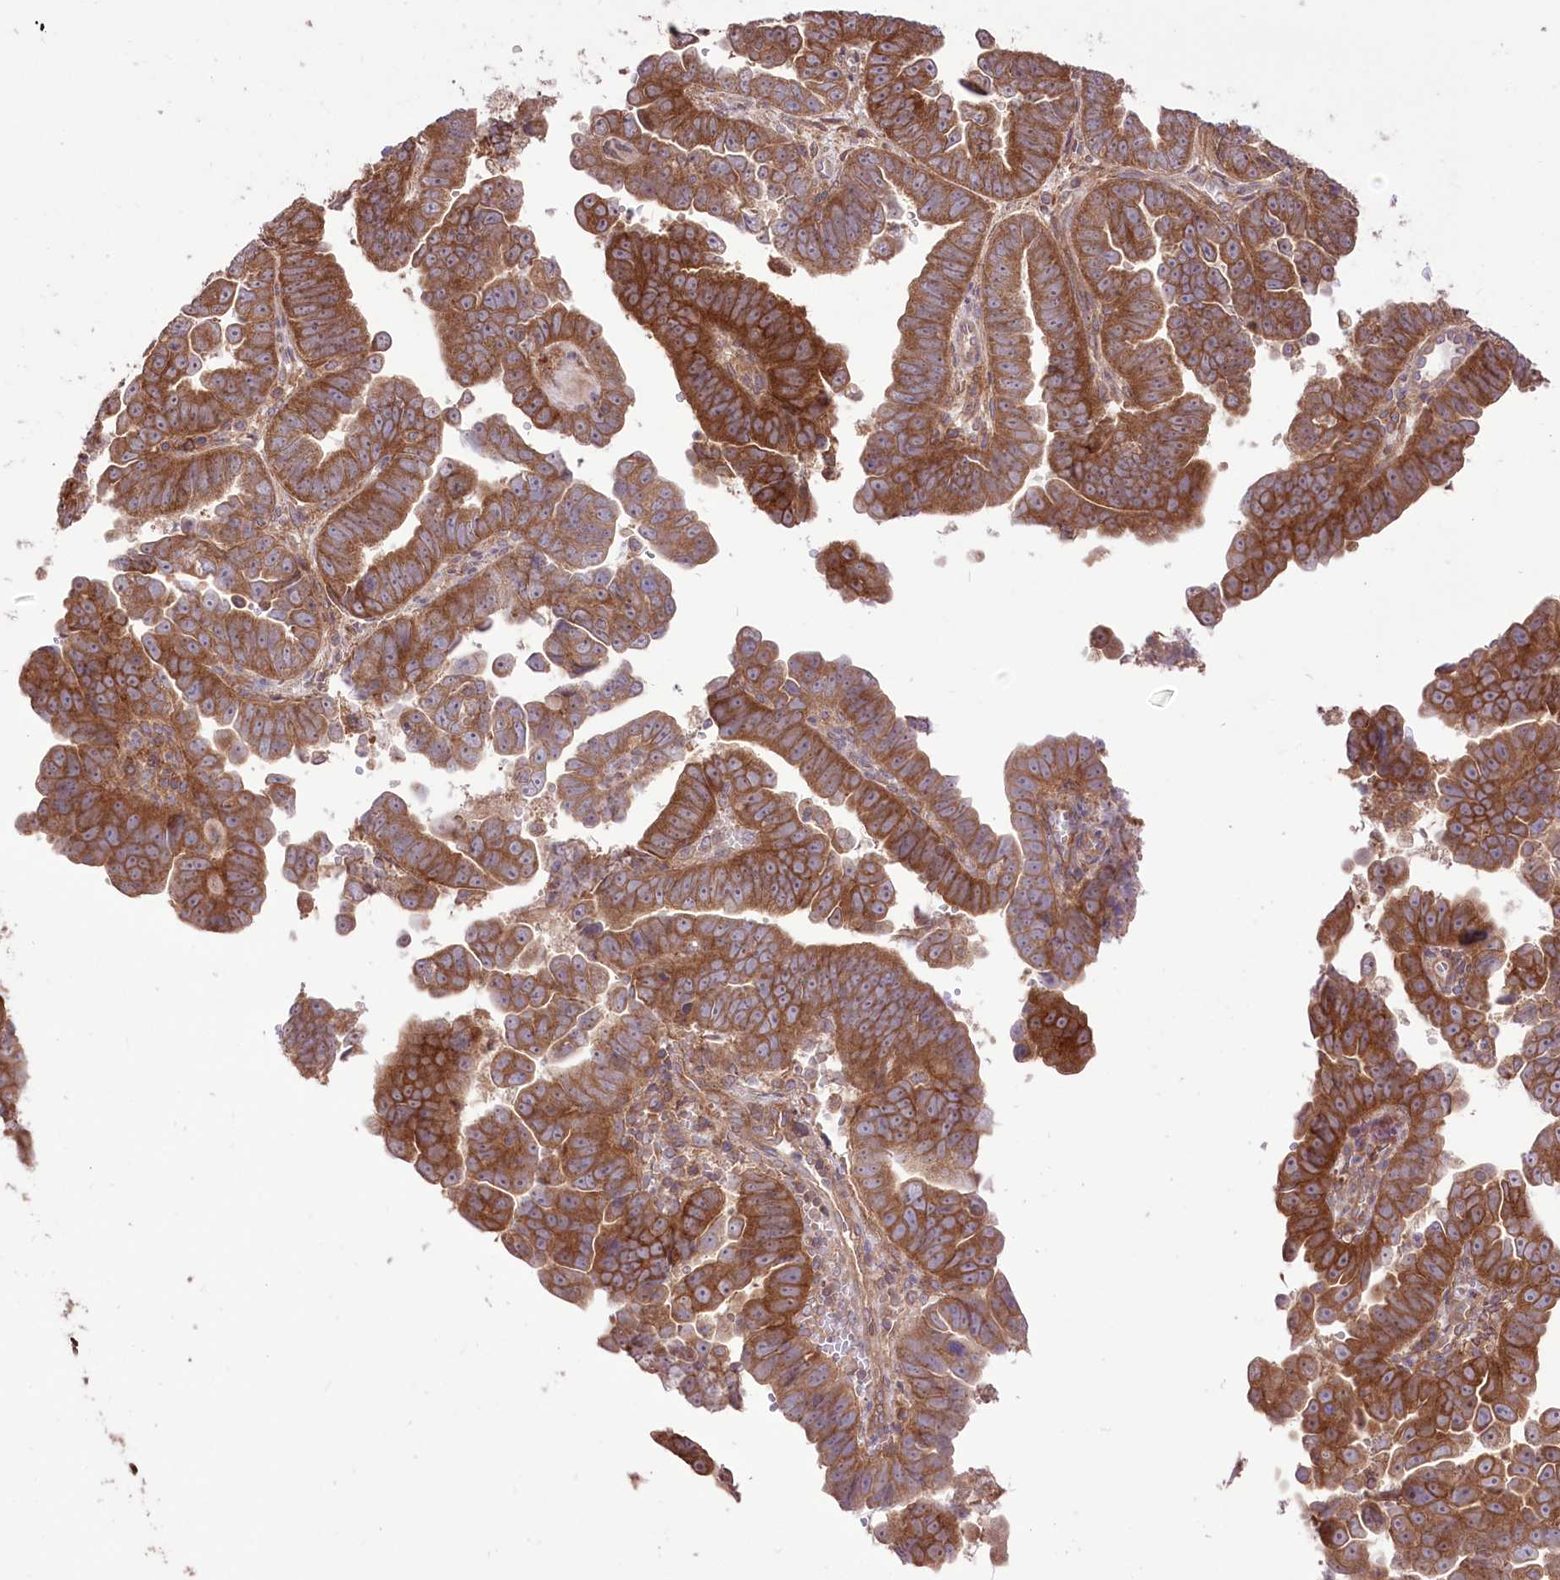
{"staining": {"intensity": "strong", "quantity": ">75%", "location": "cytoplasmic/membranous"}, "tissue": "endometrial cancer", "cell_type": "Tumor cells", "image_type": "cancer", "snomed": [{"axis": "morphology", "description": "Adenocarcinoma, NOS"}, {"axis": "topography", "description": "Endometrium"}], "caption": "Immunohistochemistry (IHC) photomicrograph of human endometrial adenocarcinoma stained for a protein (brown), which shows high levels of strong cytoplasmic/membranous positivity in approximately >75% of tumor cells.", "gene": "XYLB", "patient": {"sex": "female", "age": 75}}